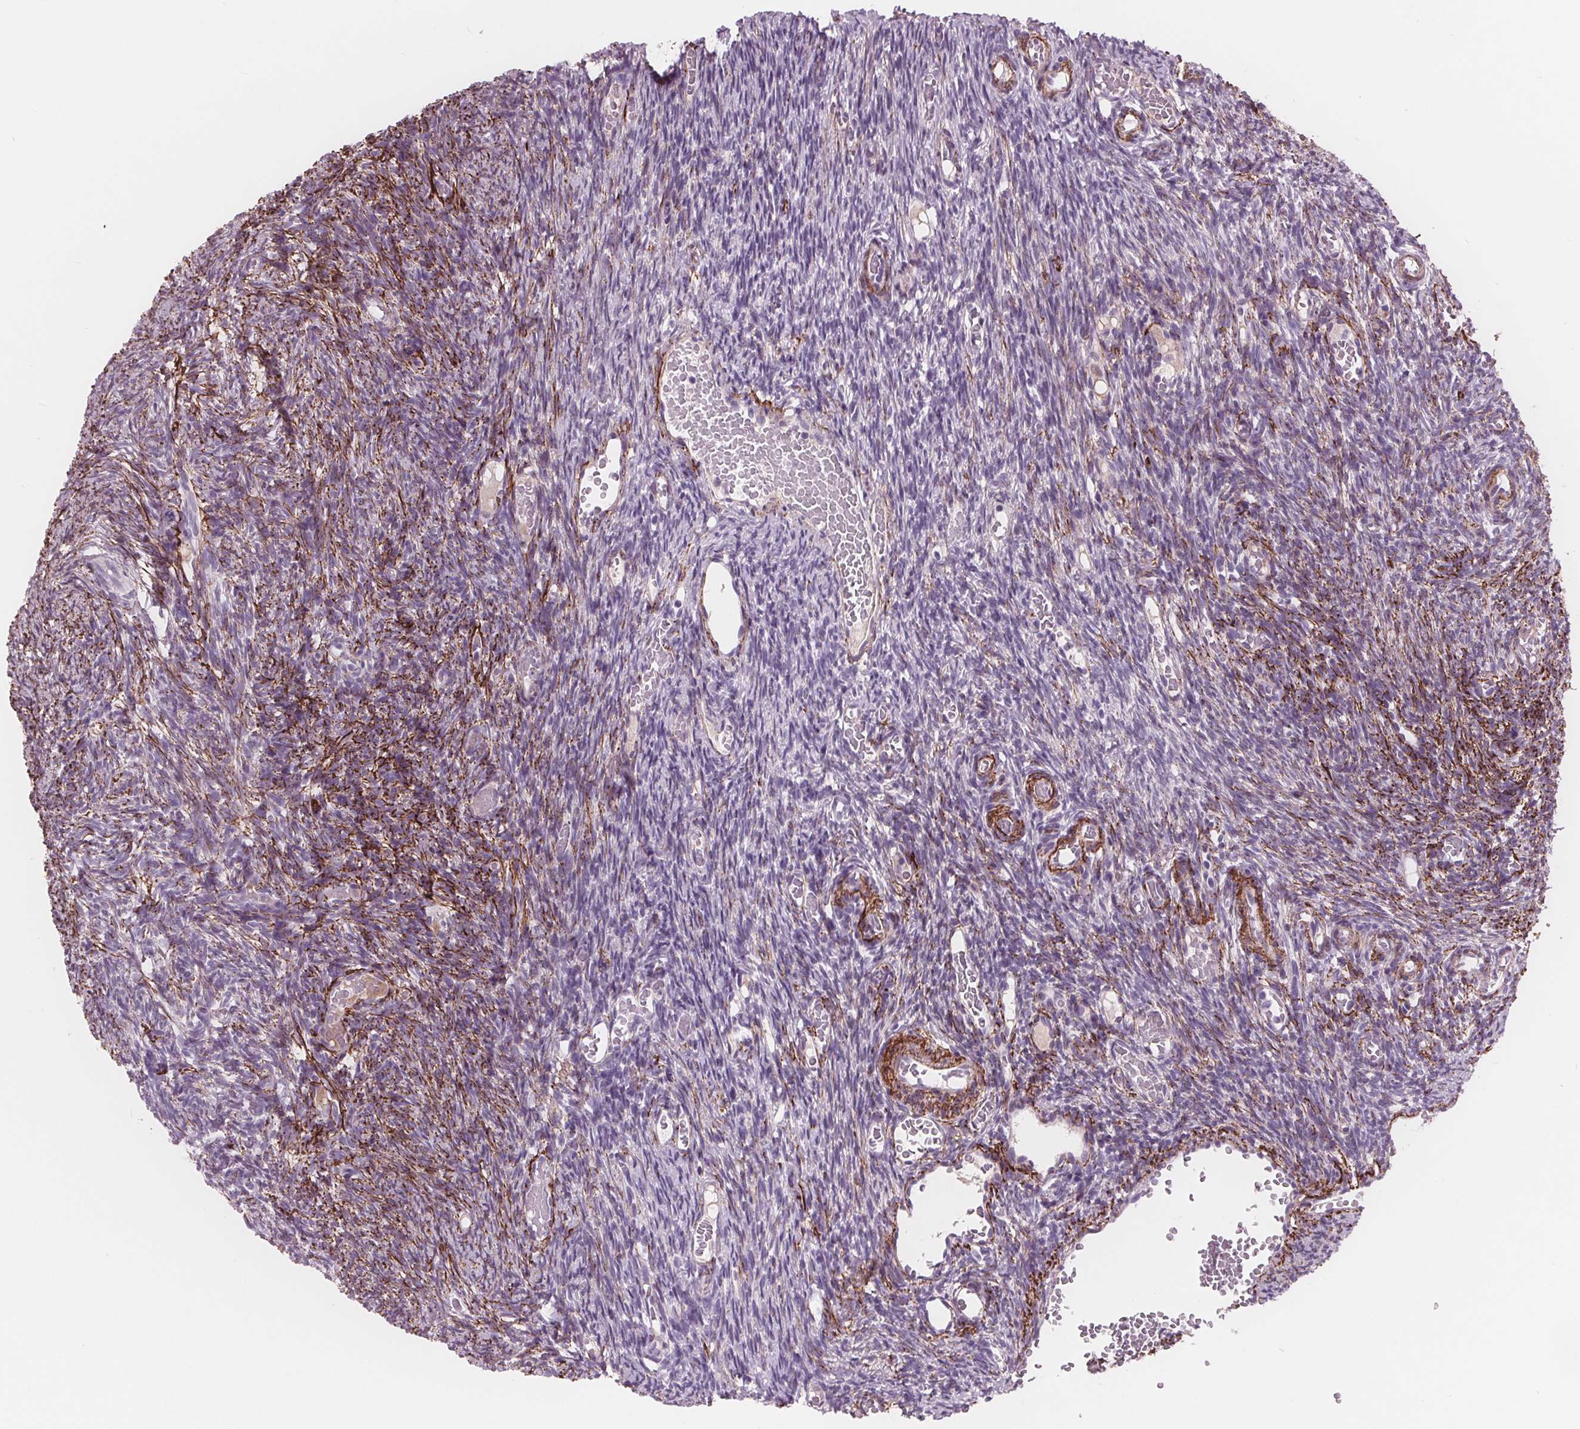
{"staining": {"intensity": "negative", "quantity": "none", "location": "none"}, "tissue": "ovary", "cell_type": "Ovarian stroma cells", "image_type": "normal", "snomed": [{"axis": "morphology", "description": "Normal tissue, NOS"}, {"axis": "topography", "description": "Ovary"}], "caption": "Immunohistochemistry (IHC) photomicrograph of benign human ovary stained for a protein (brown), which shows no staining in ovarian stroma cells. (Stains: DAB immunohistochemistry with hematoxylin counter stain, Microscopy: brightfield microscopy at high magnification).", "gene": "AMBP", "patient": {"sex": "female", "age": 39}}